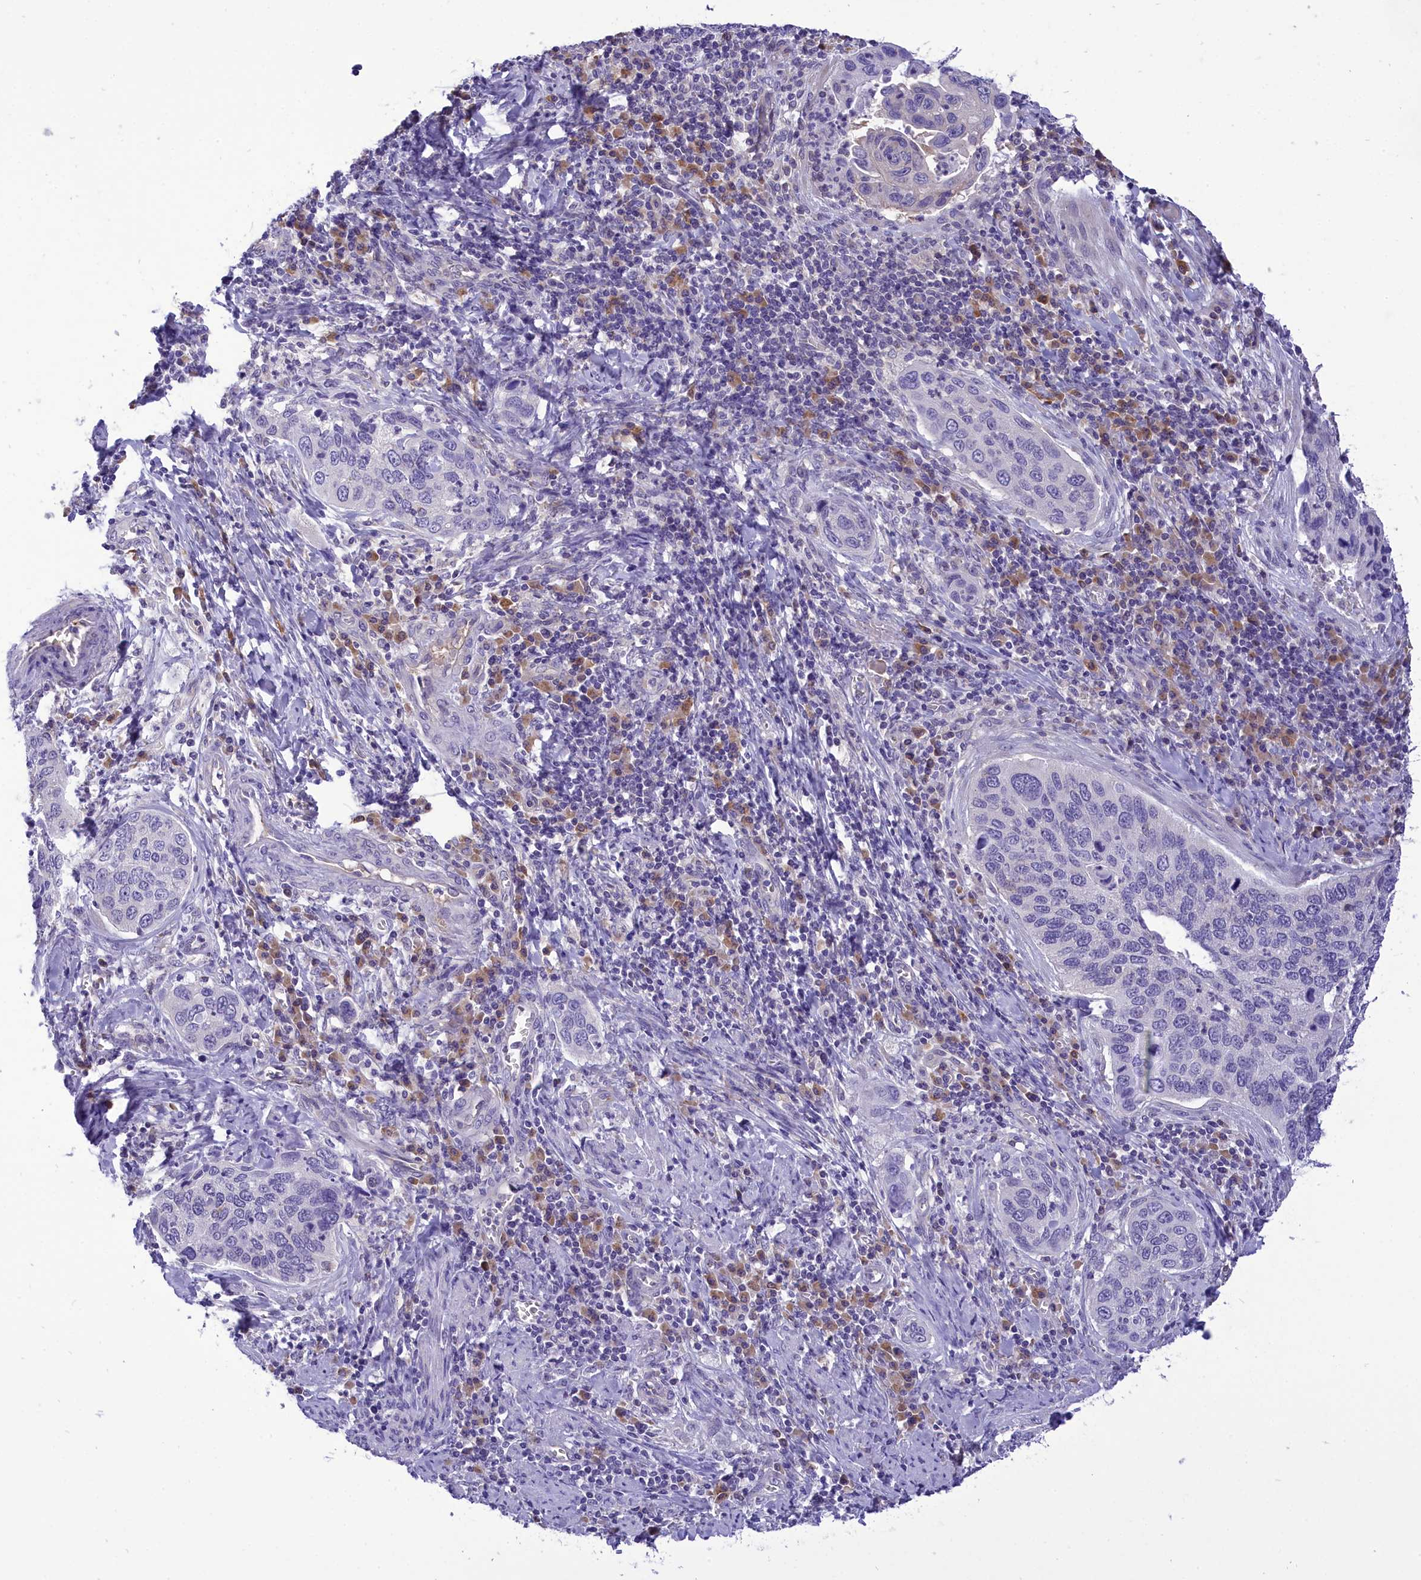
{"staining": {"intensity": "negative", "quantity": "none", "location": "none"}, "tissue": "cervical cancer", "cell_type": "Tumor cells", "image_type": "cancer", "snomed": [{"axis": "morphology", "description": "Squamous cell carcinoma, NOS"}, {"axis": "topography", "description": "Cervix"}], "caption": "Immunohistochemistry of human cervical squamous cell carcinoma exhibits no positivity in tumor cells.", "gene": "DCAF16", "patient": {"sex": "female", "age": 53}}